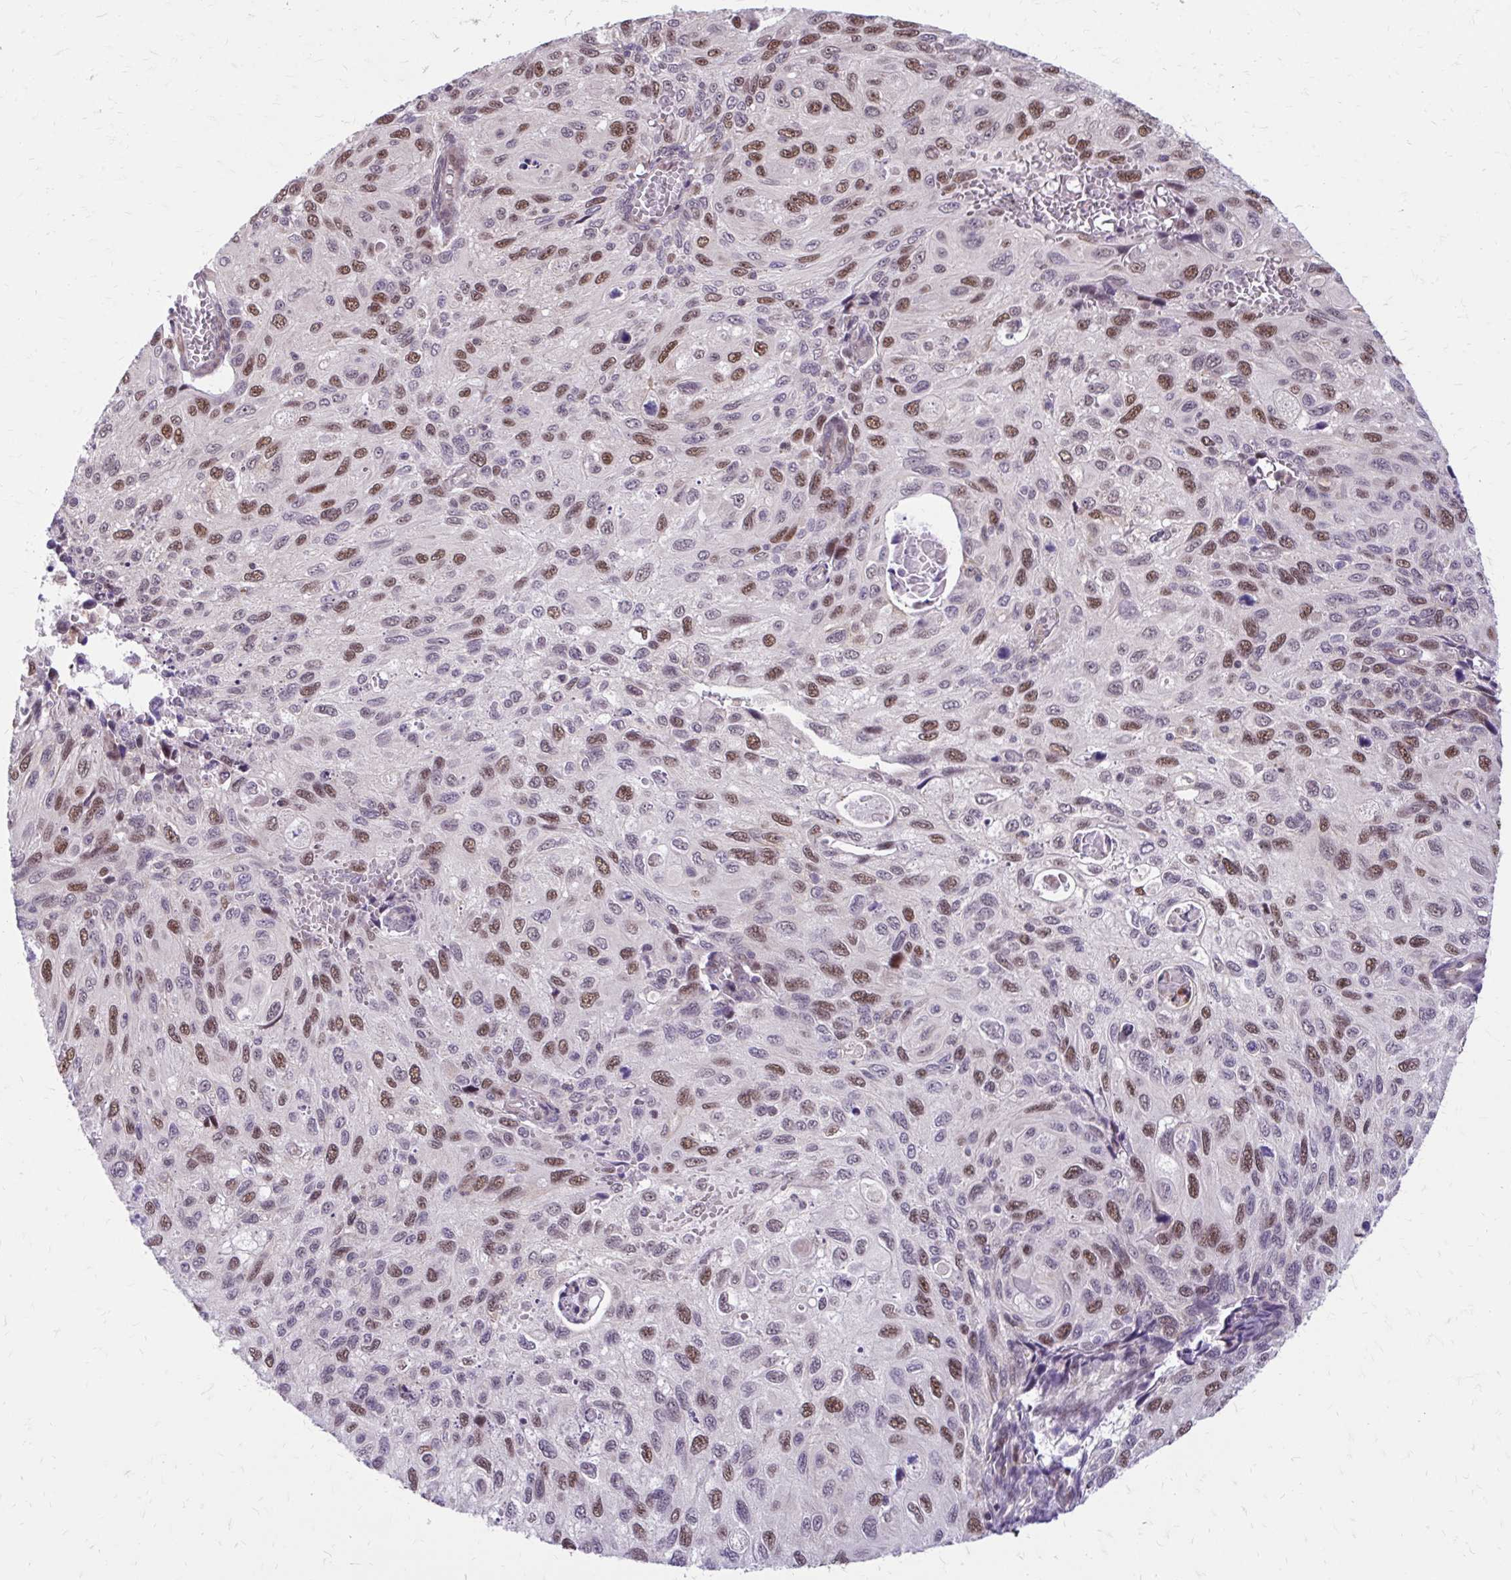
{"staining": {"intensity": "moderate", "quantity": ">75%", "location": "nuclear"}, "tissue": "cervical cancer", "cell_type": "Tumor cells", "image_type": "cancer", "snomed": [{"axis": "morphology", "description": "Squamous cell carcinoma, NOS"}, {"axis": "topography", "description": "Cervix"}], "caption": "Protein expression analysis of human cervical cancer (squamous cell carcinoma) reveals moderate nuclear staining in about >75% of tumor cells.", "gene": "ANKRD30B", "patient": {"sex": "female", "age": 70}}